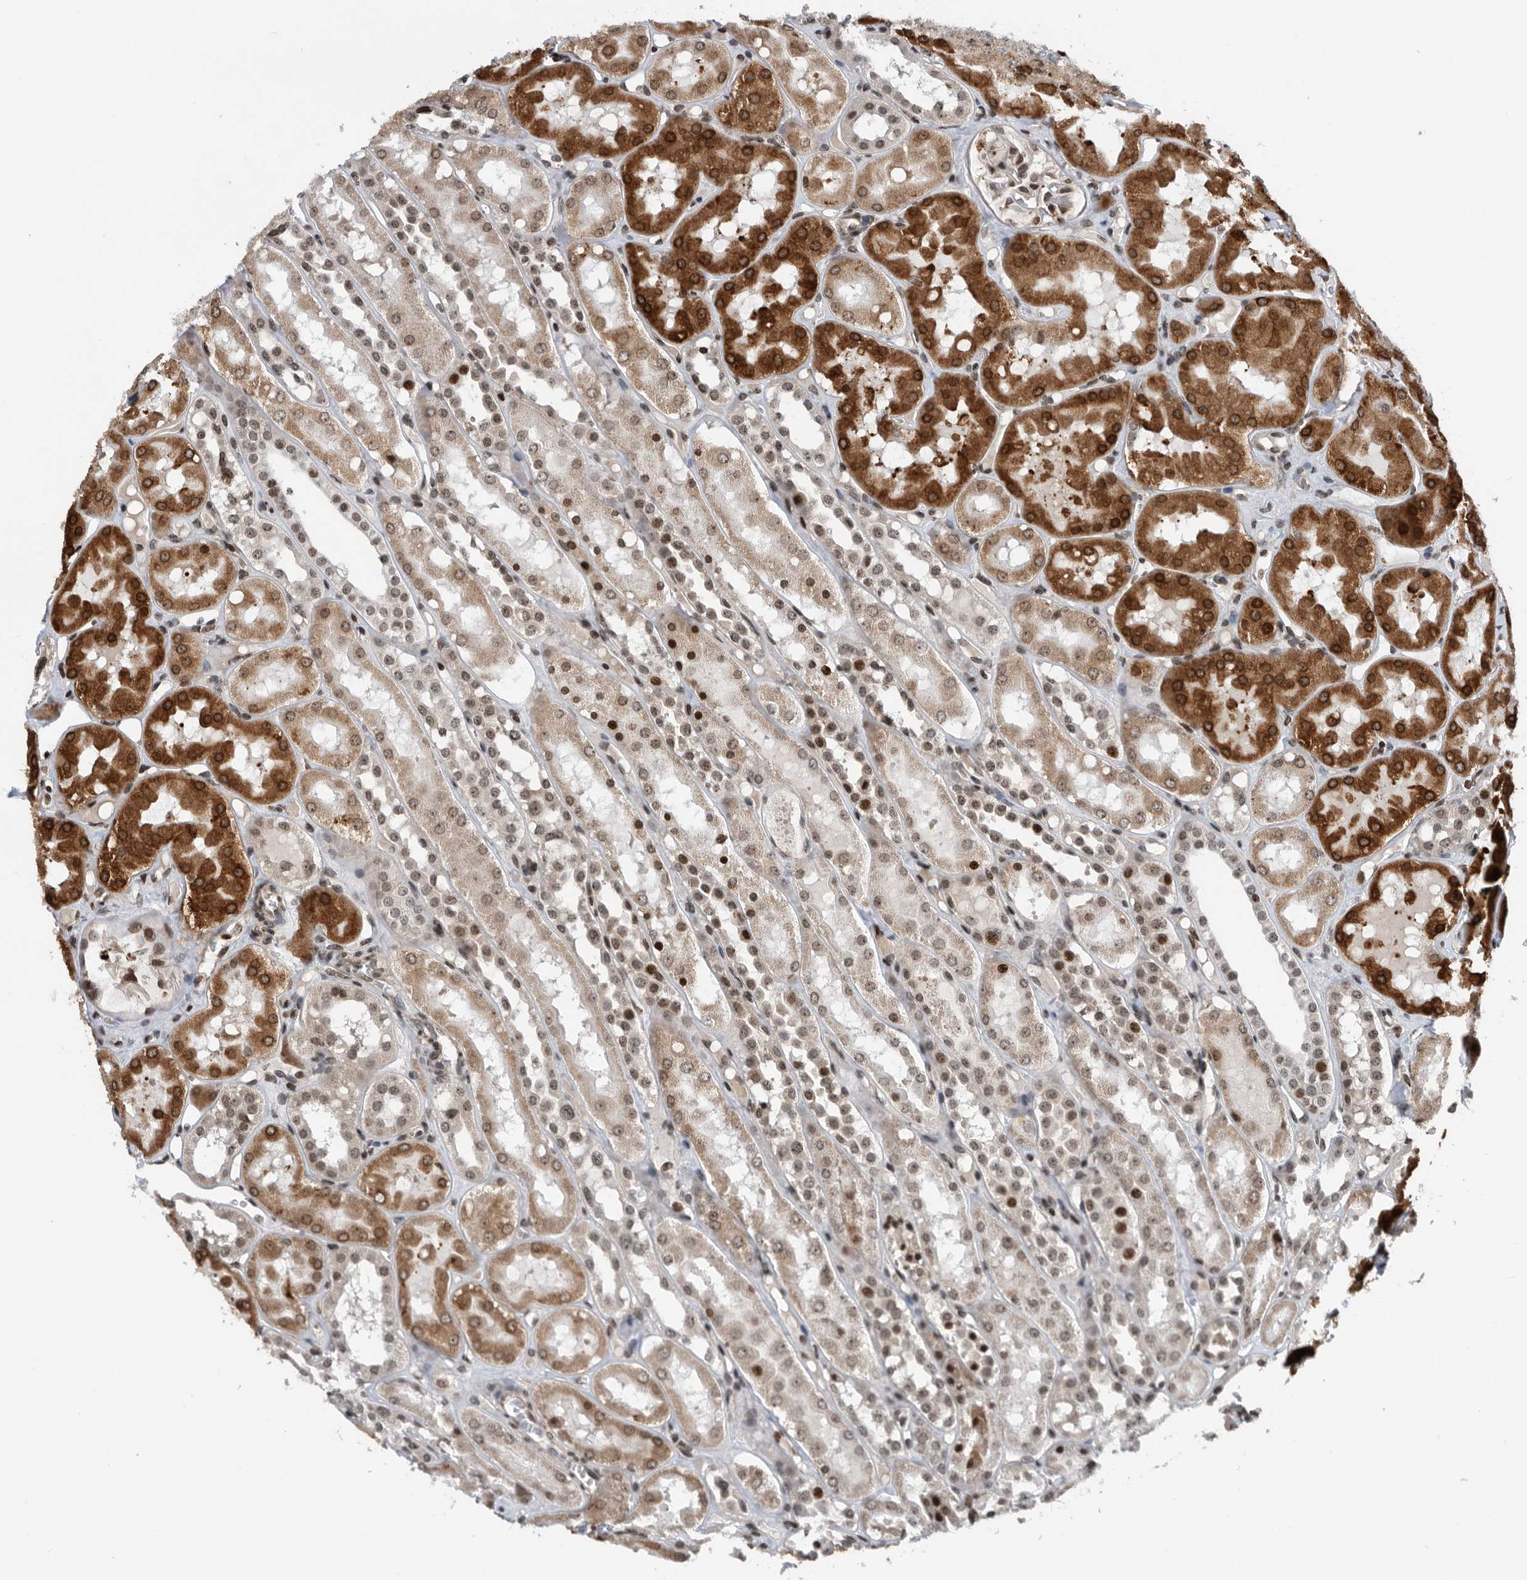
{"staining": {"intensity": "moderate", "quantity": "<25%", "location": "nuclear"}, "tissue": "kidney", "cell_type": "Cells in glomeruli", "image_type": "normal", "snomed": [{"axis": "morphology", "description": "Normal tissue, NOS"}, {"axis": "topography", "description": "Kidney"}], "caption": "This image displays IHC staining of normal human kidney, with low moderate nuclear expression in about <25% of cells in glomeruli.", "gene": "SNRNP48", "patient": {"sex": "male", "age": 16}}